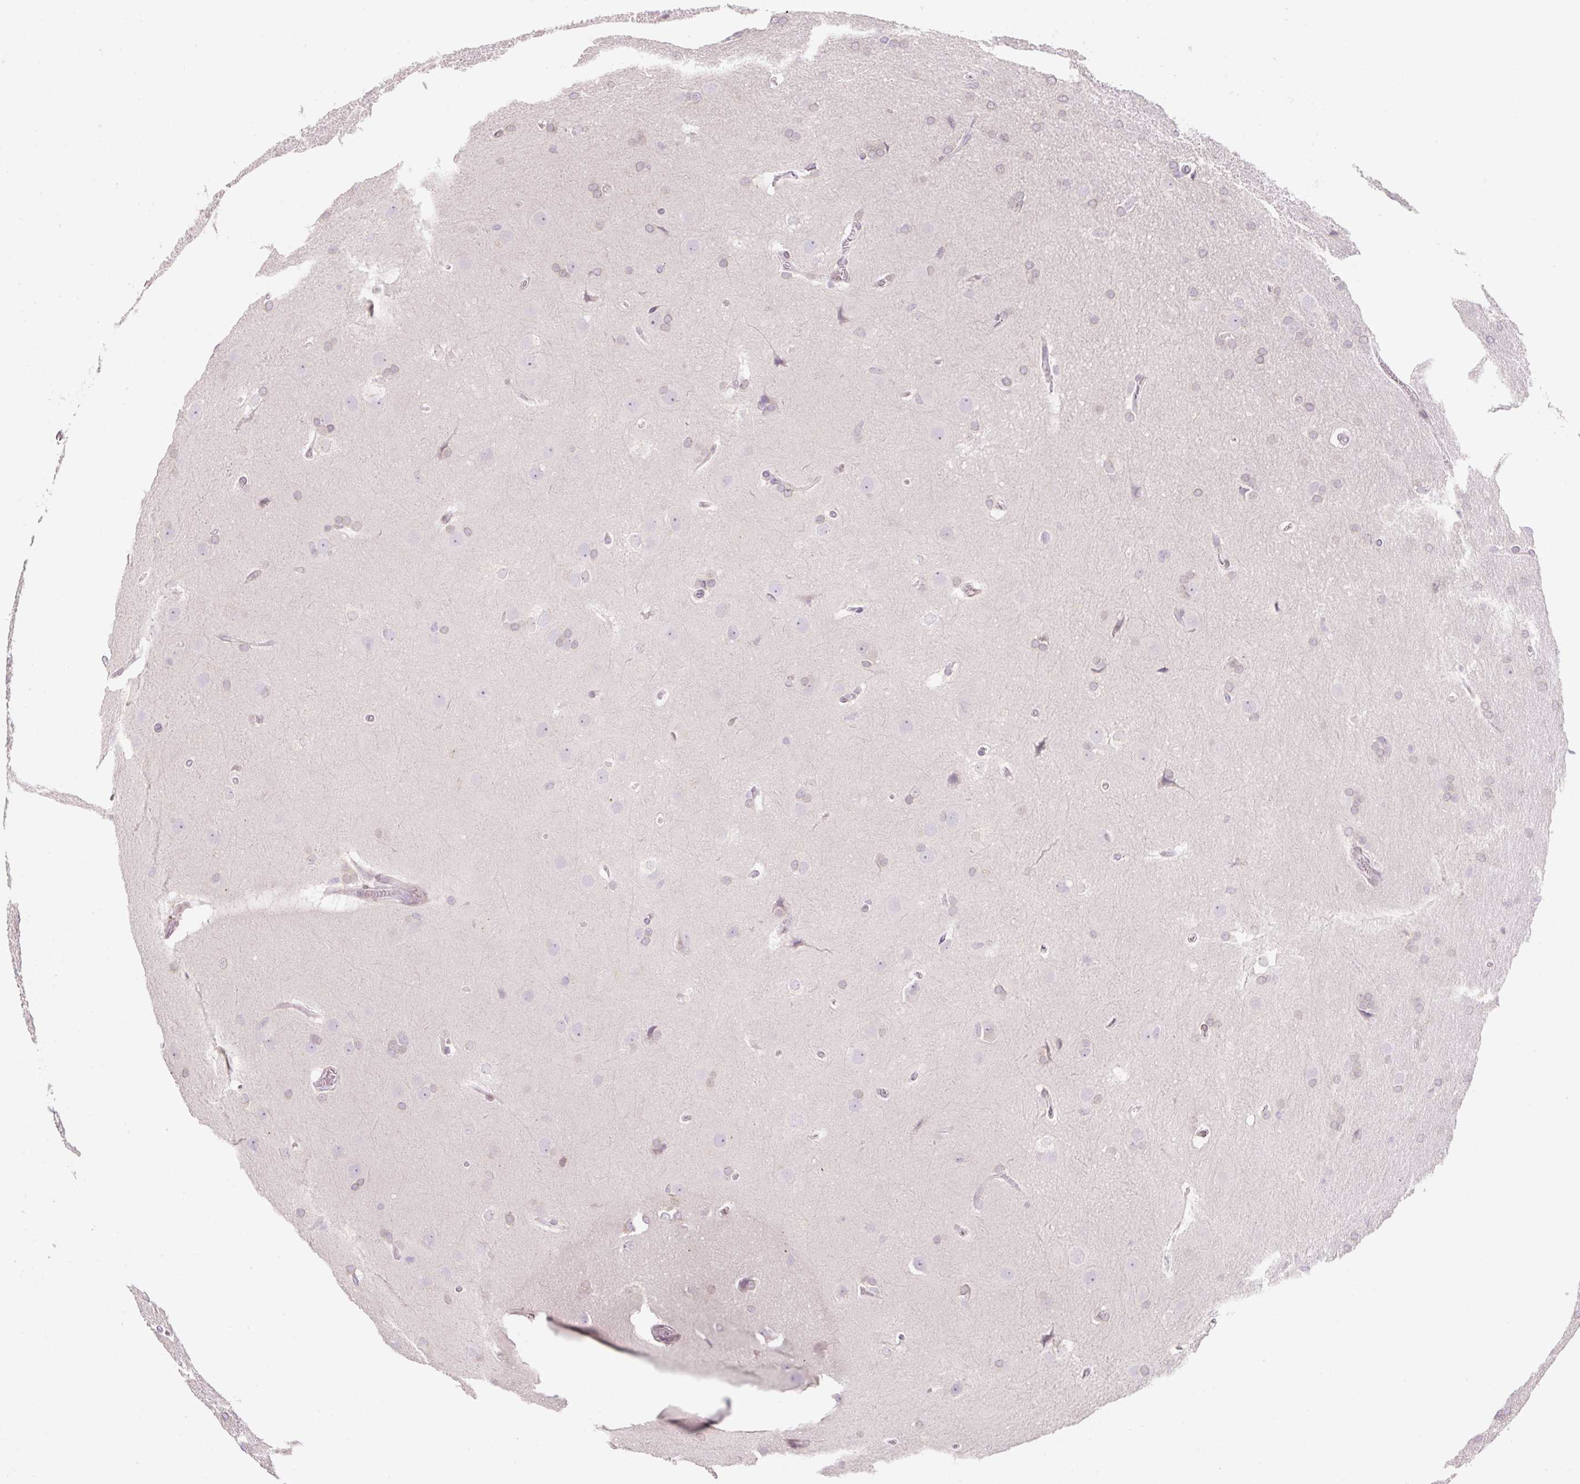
{"staining": {"intensity": "negative", "quantity": "none", "location": "none"}, "tissue": "glioma", "cell_type": "Tumor cells", "image_type": "cancer", "snomed": [{"axis": "morphology", "description": "Glioma, malignant, Low grade"}, {"axis": "topography", "description": "Brain"}], "caption": "High power microscopy image of an IHC image of malignant glioma (low-grade), revealing no significant positivity in tumor cells.", "gene": "SYNE3", "patient": {"sex": "female", "age": 32}}